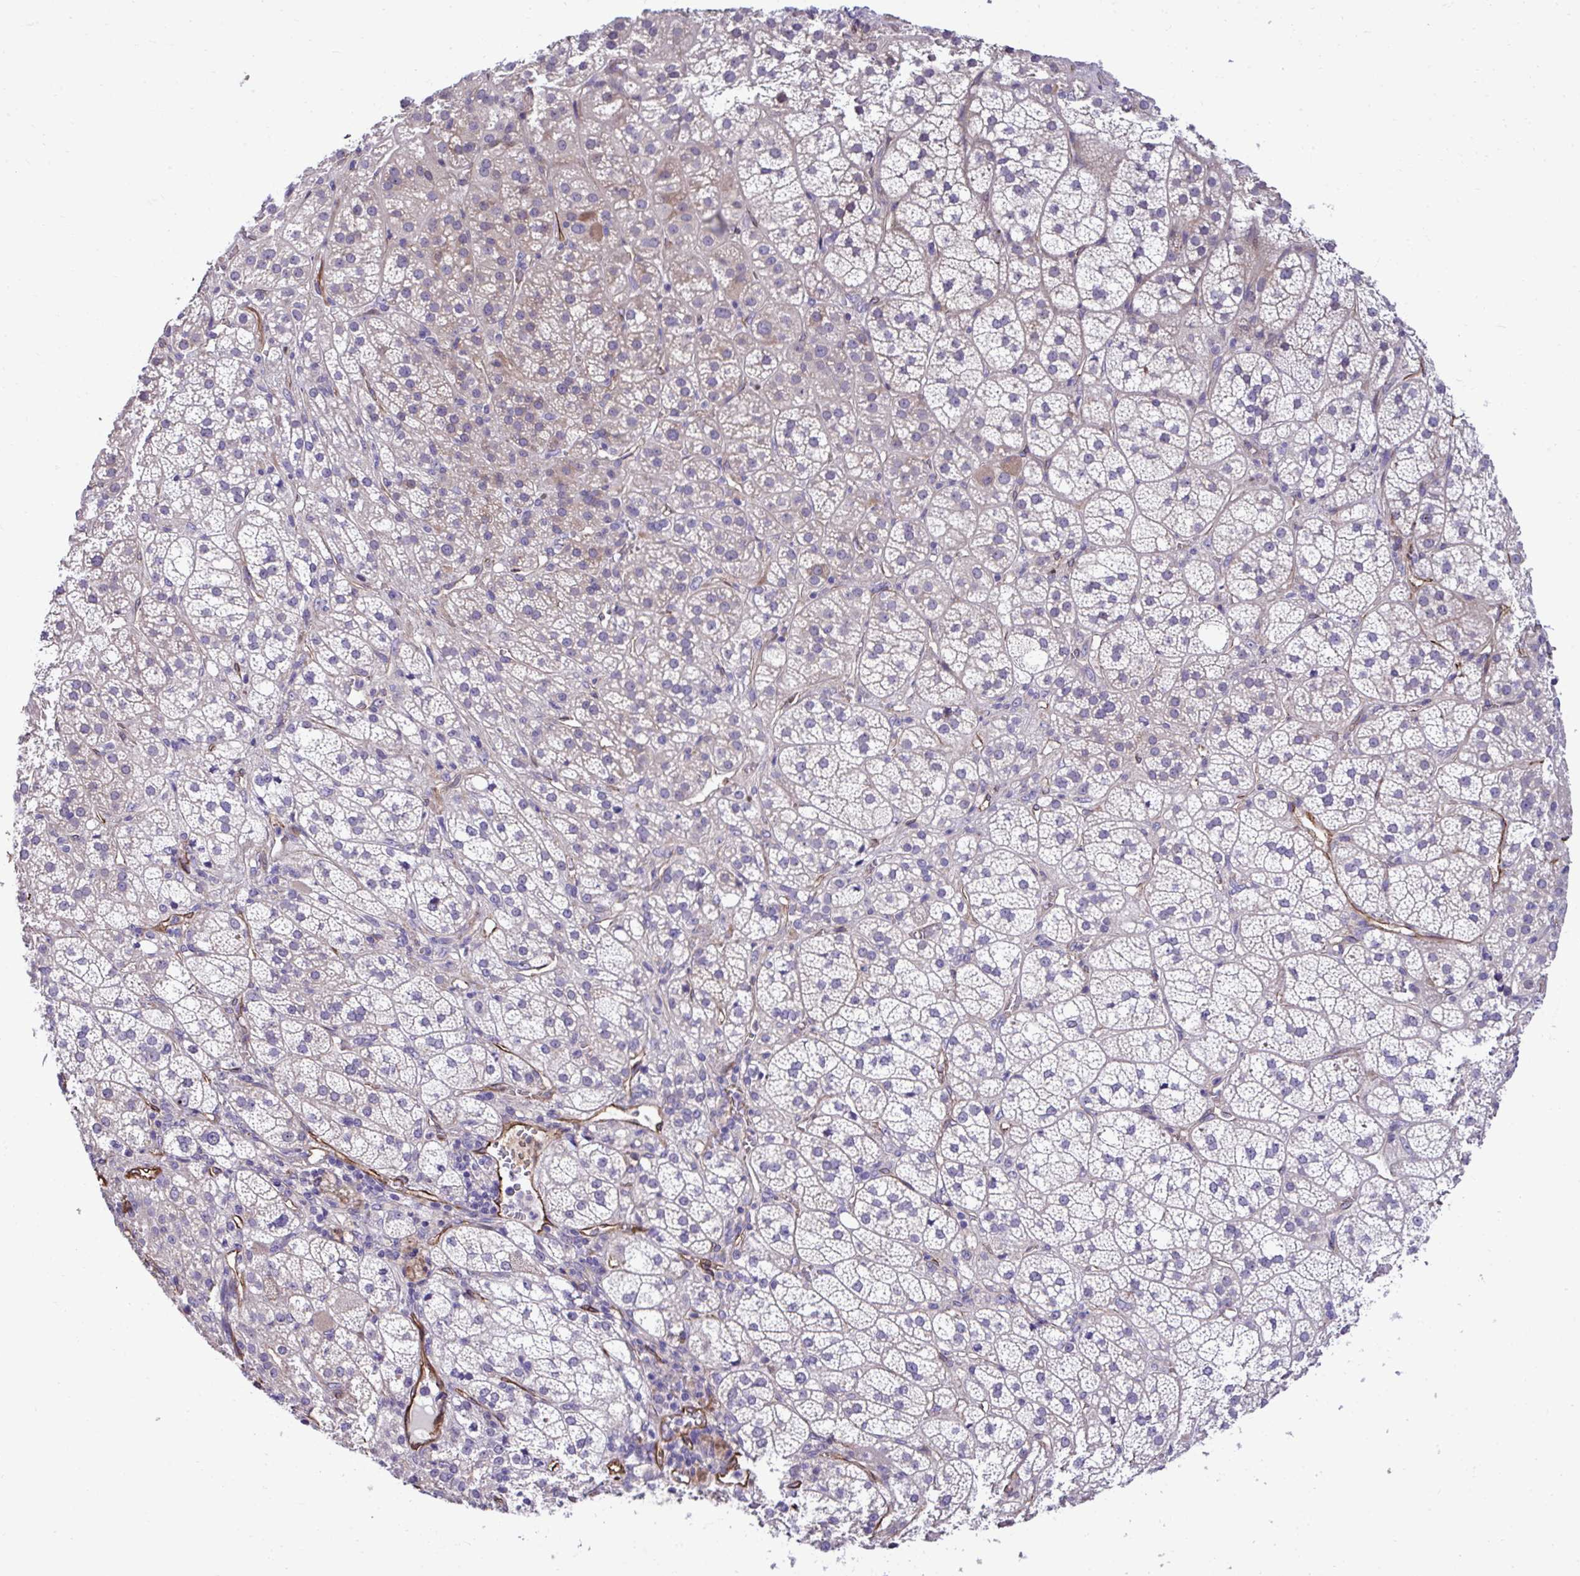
{"staining": {"intensity": "moderate", "quantity": "<25%", "location": "cytoplasmic/membranous"}, "tissue": "adrenal gland", "cell_type": "Glandular cells", "image_type": "normal", "snomed": [{"axis": "morphology", "description": "Normal tissue, NOS"}, {"axis": "topography", "description": "Adrenal gland"}], "caption": "Immunohistochemical staining of normal adrenal gland displays low levels of moderate cytoplasmic/membranous positivity in about <25% of glandular cells.", "gene": "TRIM52", "patient": {"sex": "female", "age": 60}}